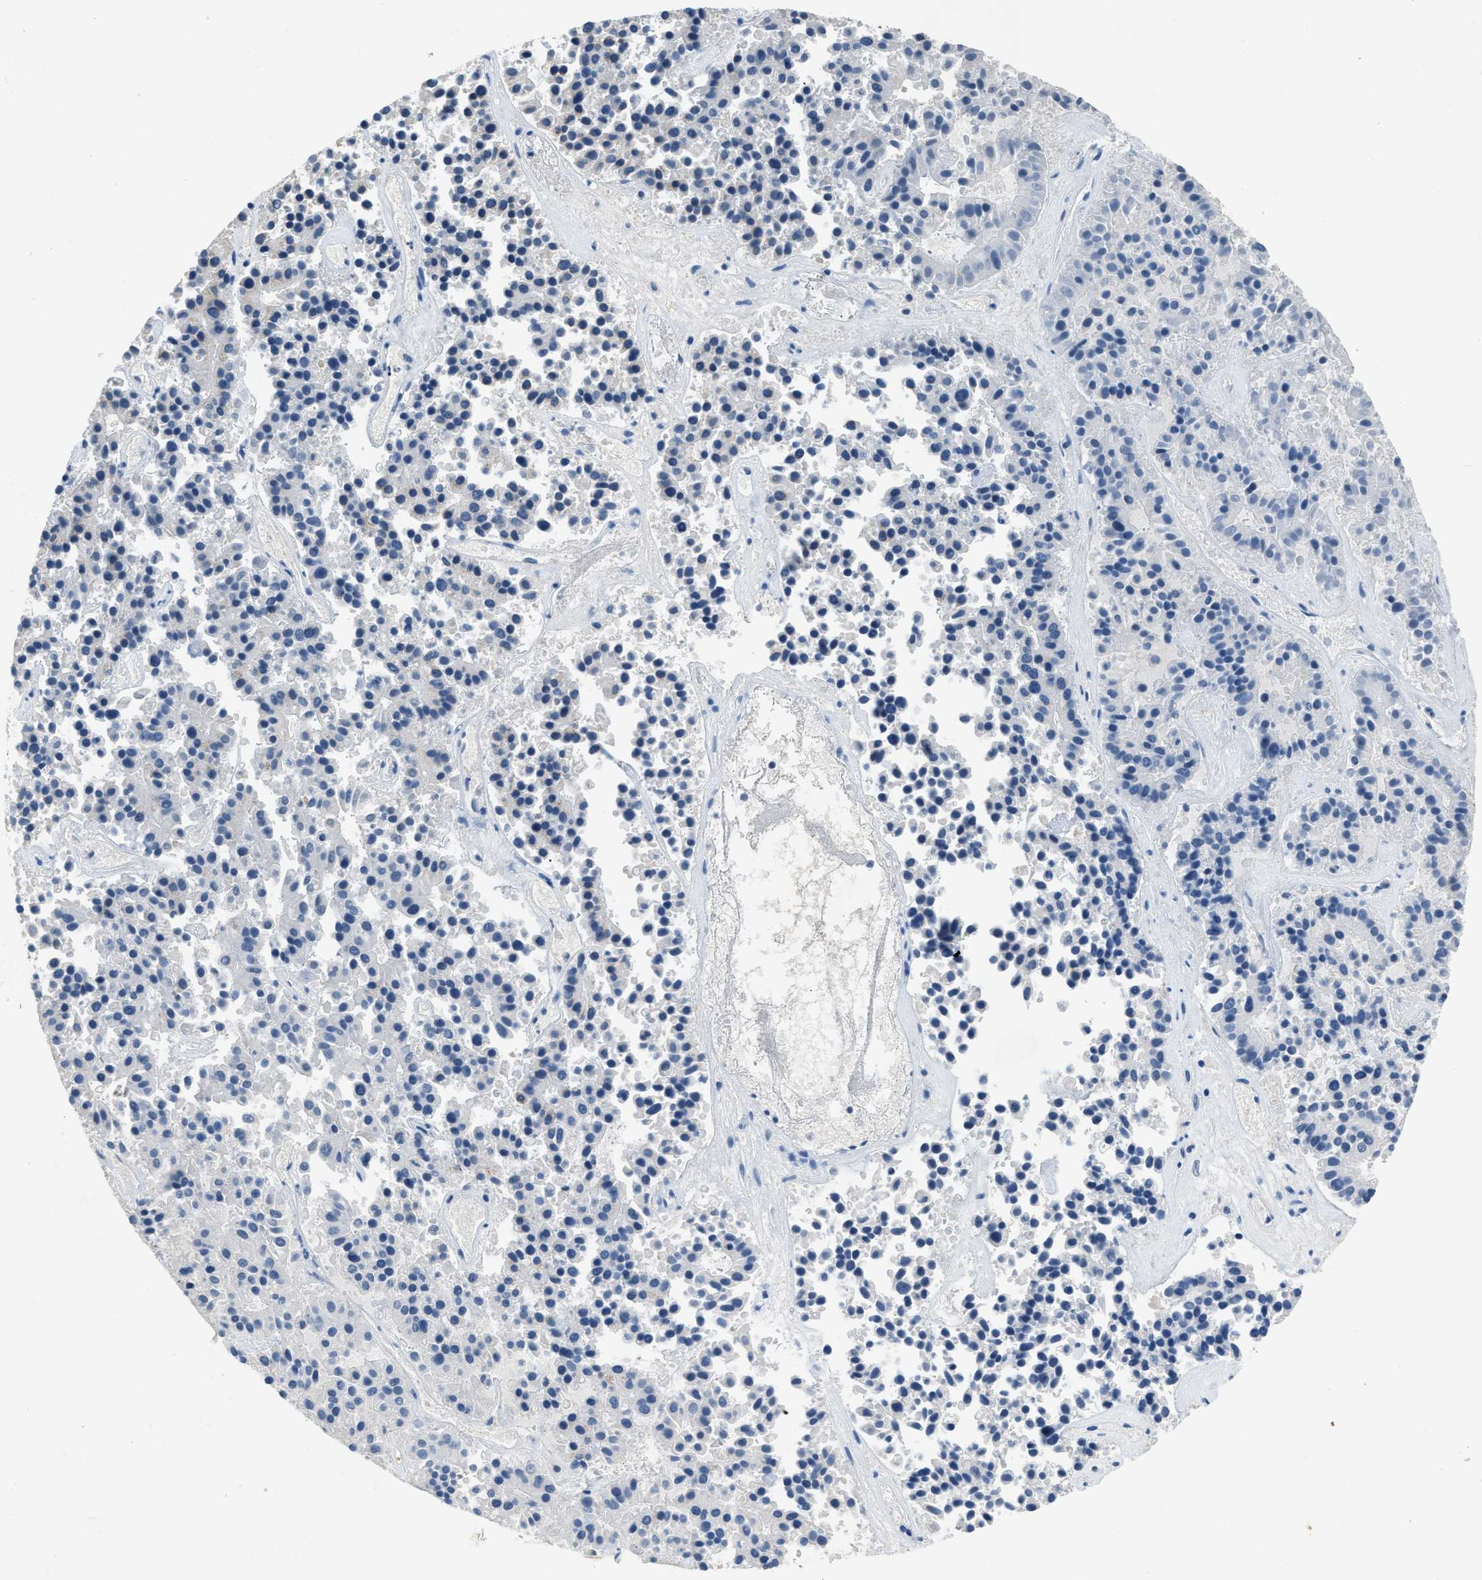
{"staining": {"intensity": "negative", "quantity": "none", "location": "none"}, "tissue": "pancreatic cancer", "cell_type": "Tumor cells", "image_type": "cancer", "snomed": [{"axis": "morphology", "description": "Adenocarcinoma, NOS"}, {"axis": "topography", "description": "Pancreas"}], "caption": "The micrograph demonstrates no significant staining in tumor cells of pancreatic cancer (adenocarcinoma).", "gene": "TOMM34", "patient": {"sex": "male", "age": 50}}